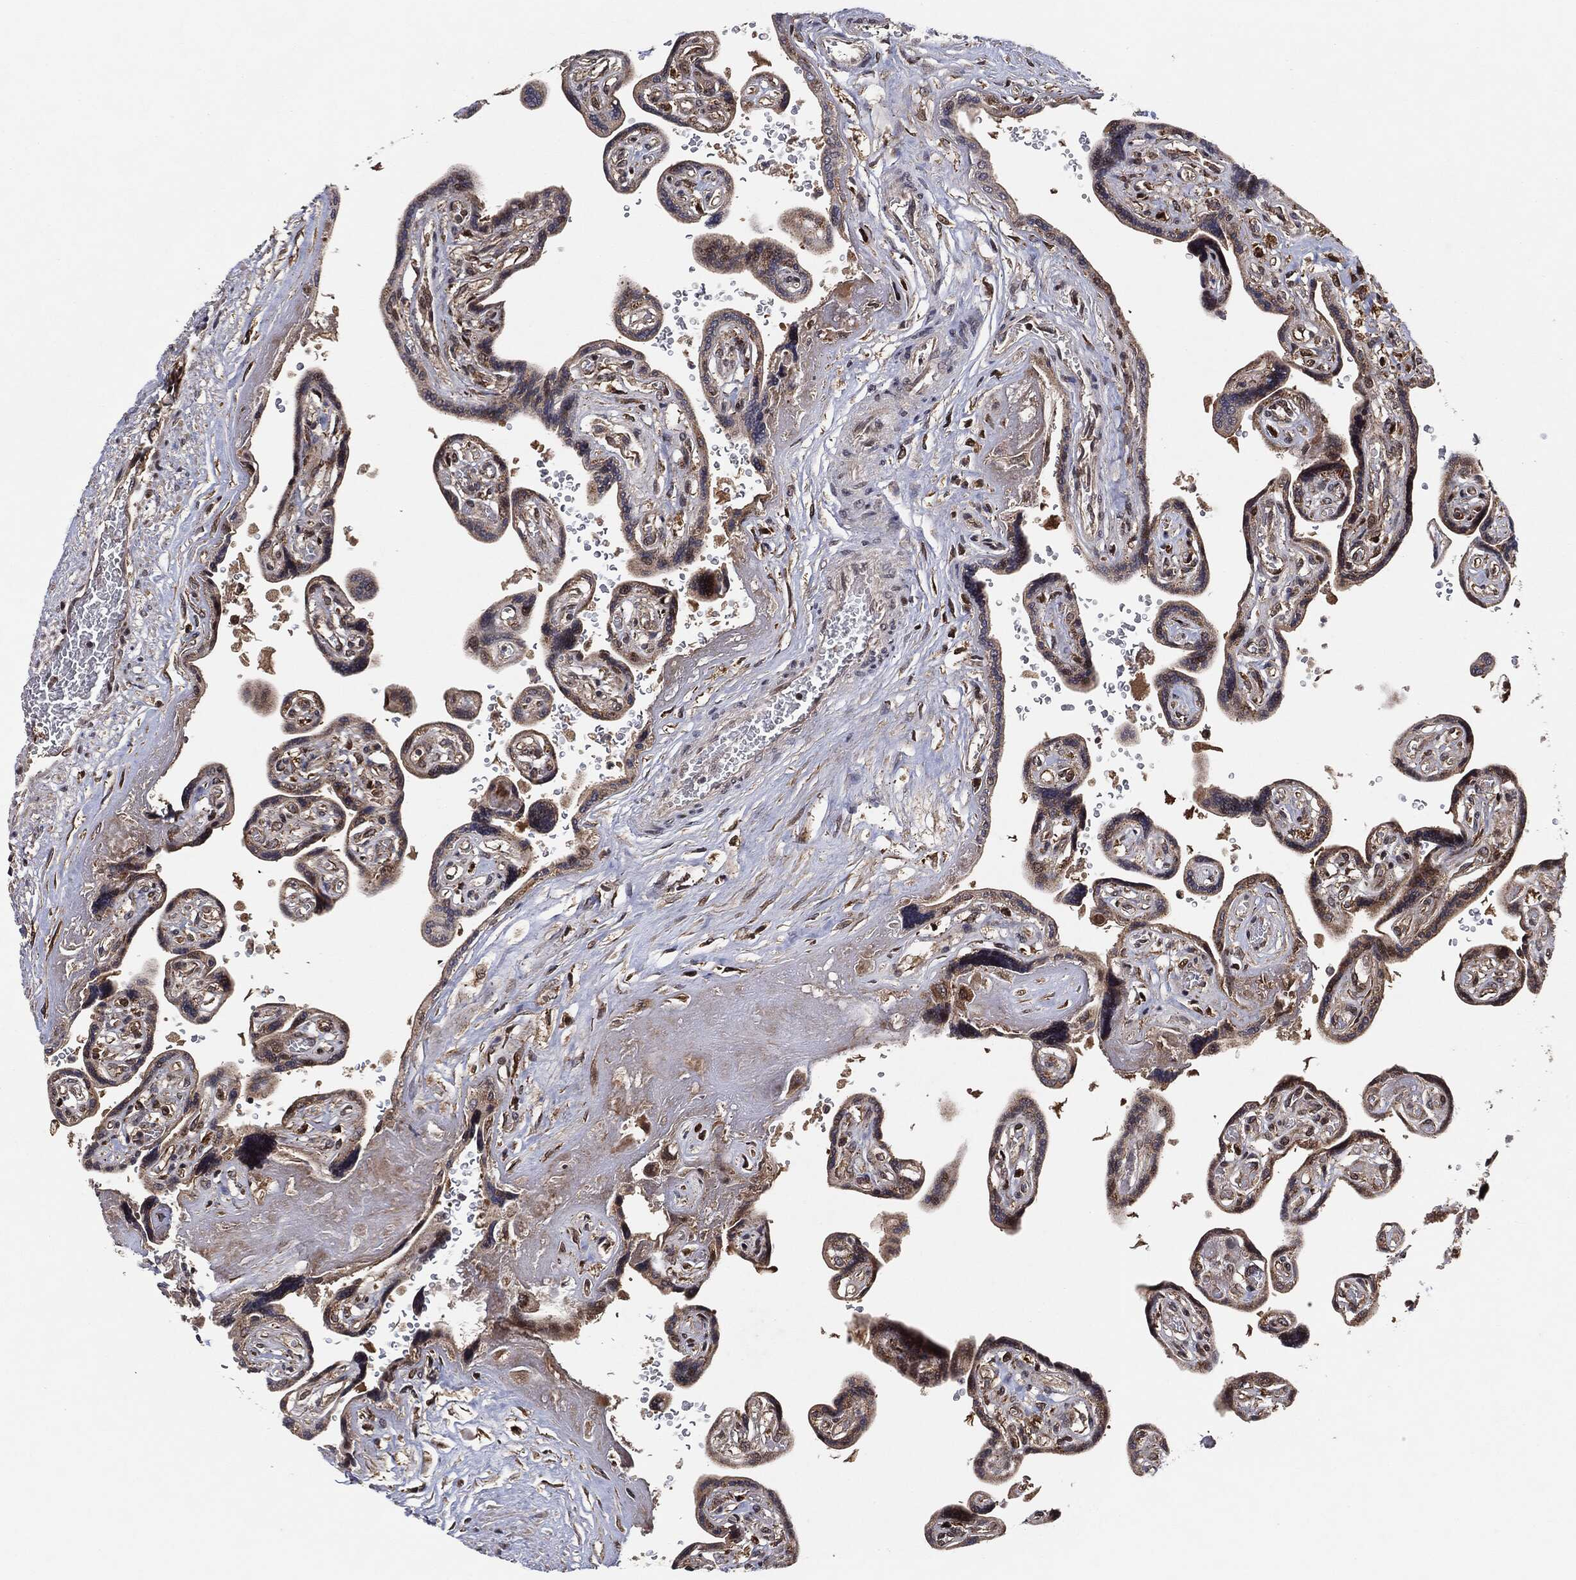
{"staining": {"intensity": "strong", "quantity": ">75%", "location": "cytoplasmic/membranous"}, "tissue": "placenta", "cell_type": "Decidual cells", "image_type": "normal", "snomed": [{"axis": "morphology", "description": "Normal tissue, NOS"}, {"axis": "topography", "description": "Placenta"}], "caption": "Protein staining of benign placenta exhibits strong cytoplasmic/membranous expression in approximately >75% of decidual cells.", "gene": "BCAR1", "patient": {"sex": "female", "age": 32}}